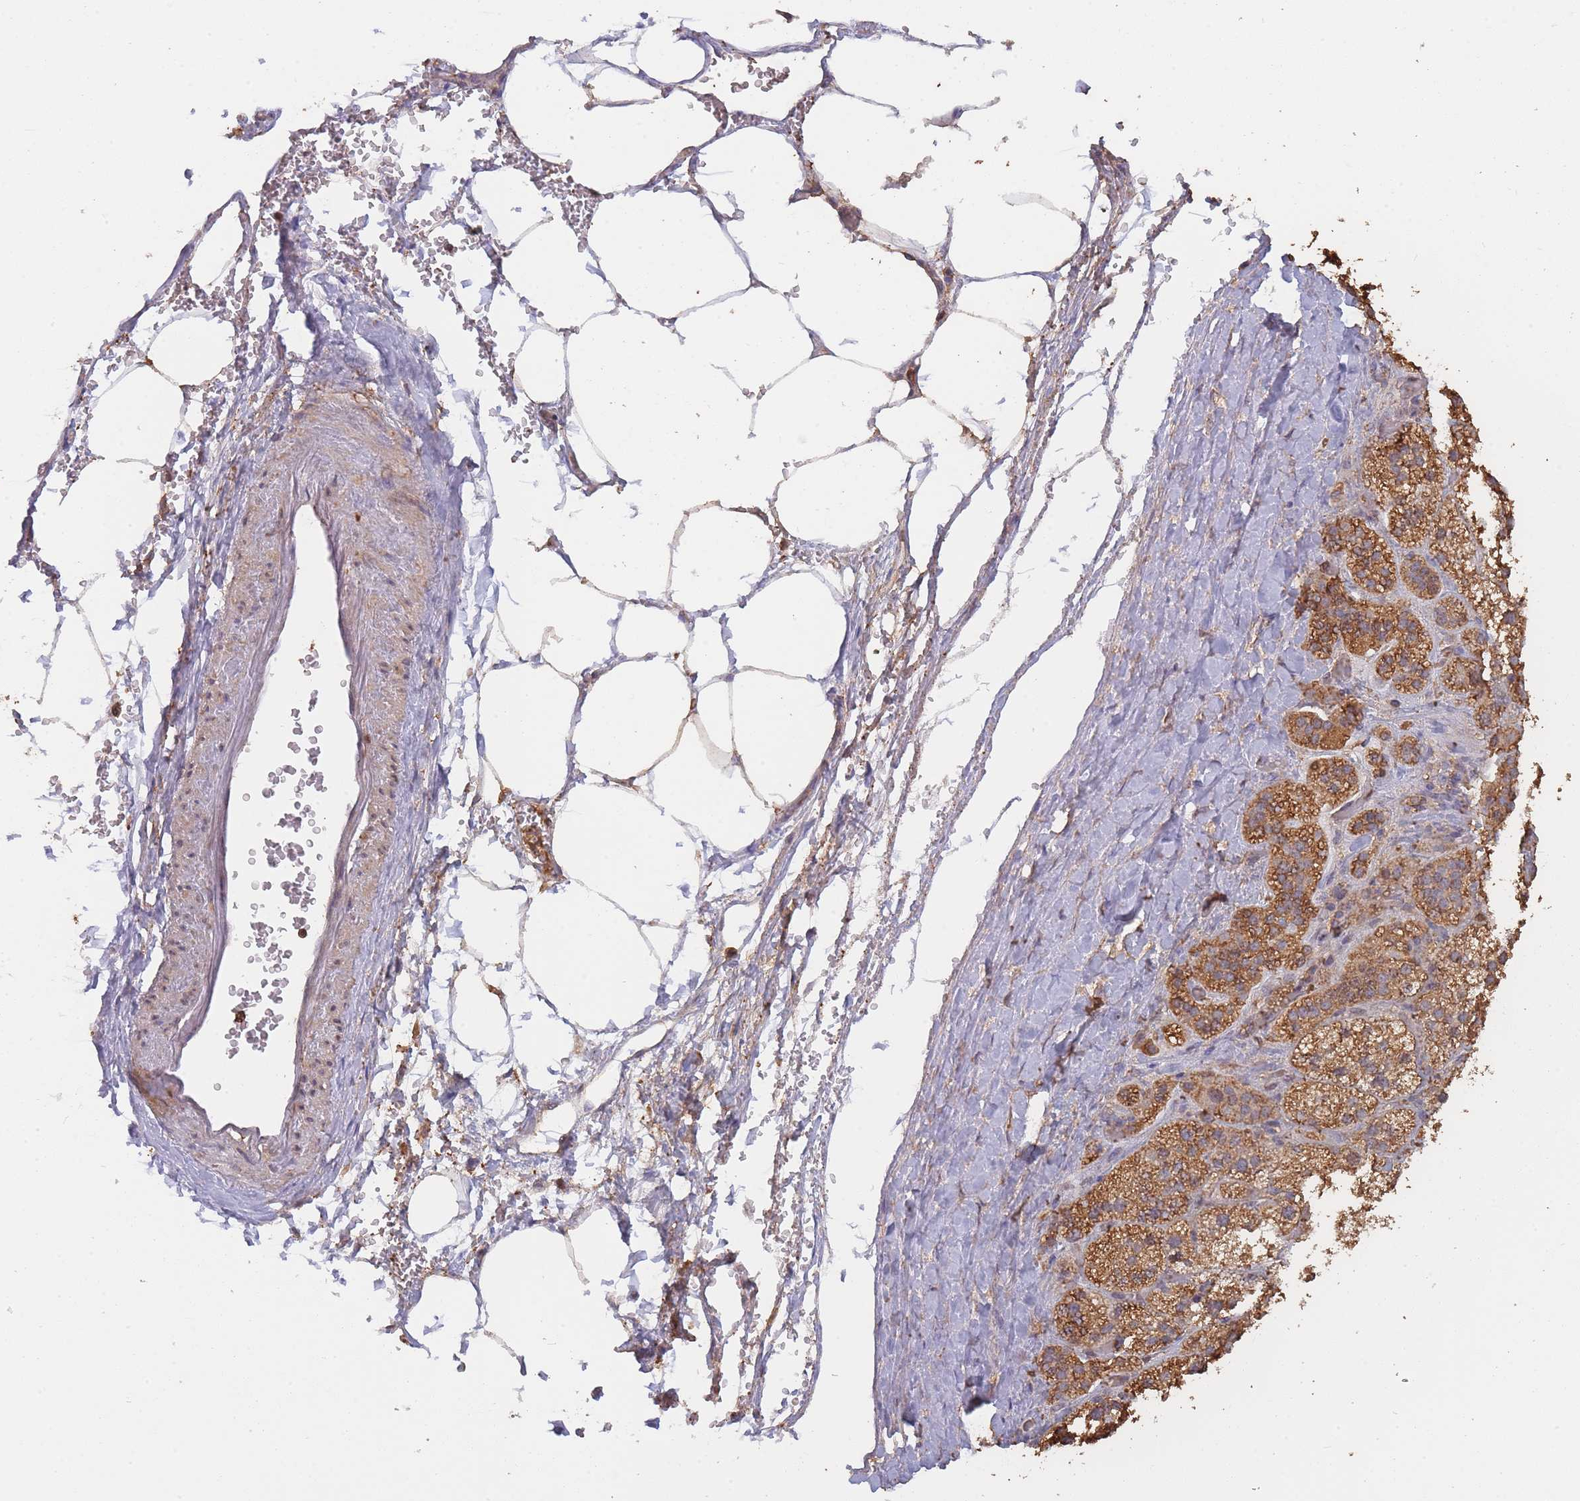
{"staining": {"intensity": "moderate", "quantity": ">75%", "location": "cytoplasmic/membranous"}, "tissue": "adrenal gland", "cell_type": "Glandular cells", "image_type": "normal", "snomed": [{"axis": "morphology", "description": "Normal tissue, NOS"}, {"axis": "topography", "description": "Adrenal gland"}], "caption": "Glandular cells demonstrate medium levels of moderate cytoplasmic/membranous staining in approximately >75% of cells in benign adrenal gland. Immunohistochemistry (ihc) stains the protein of interest in brown and the nuclei are stained blue.", "gene": "METRN", "patient": {"sex": "female", "age": 70}}